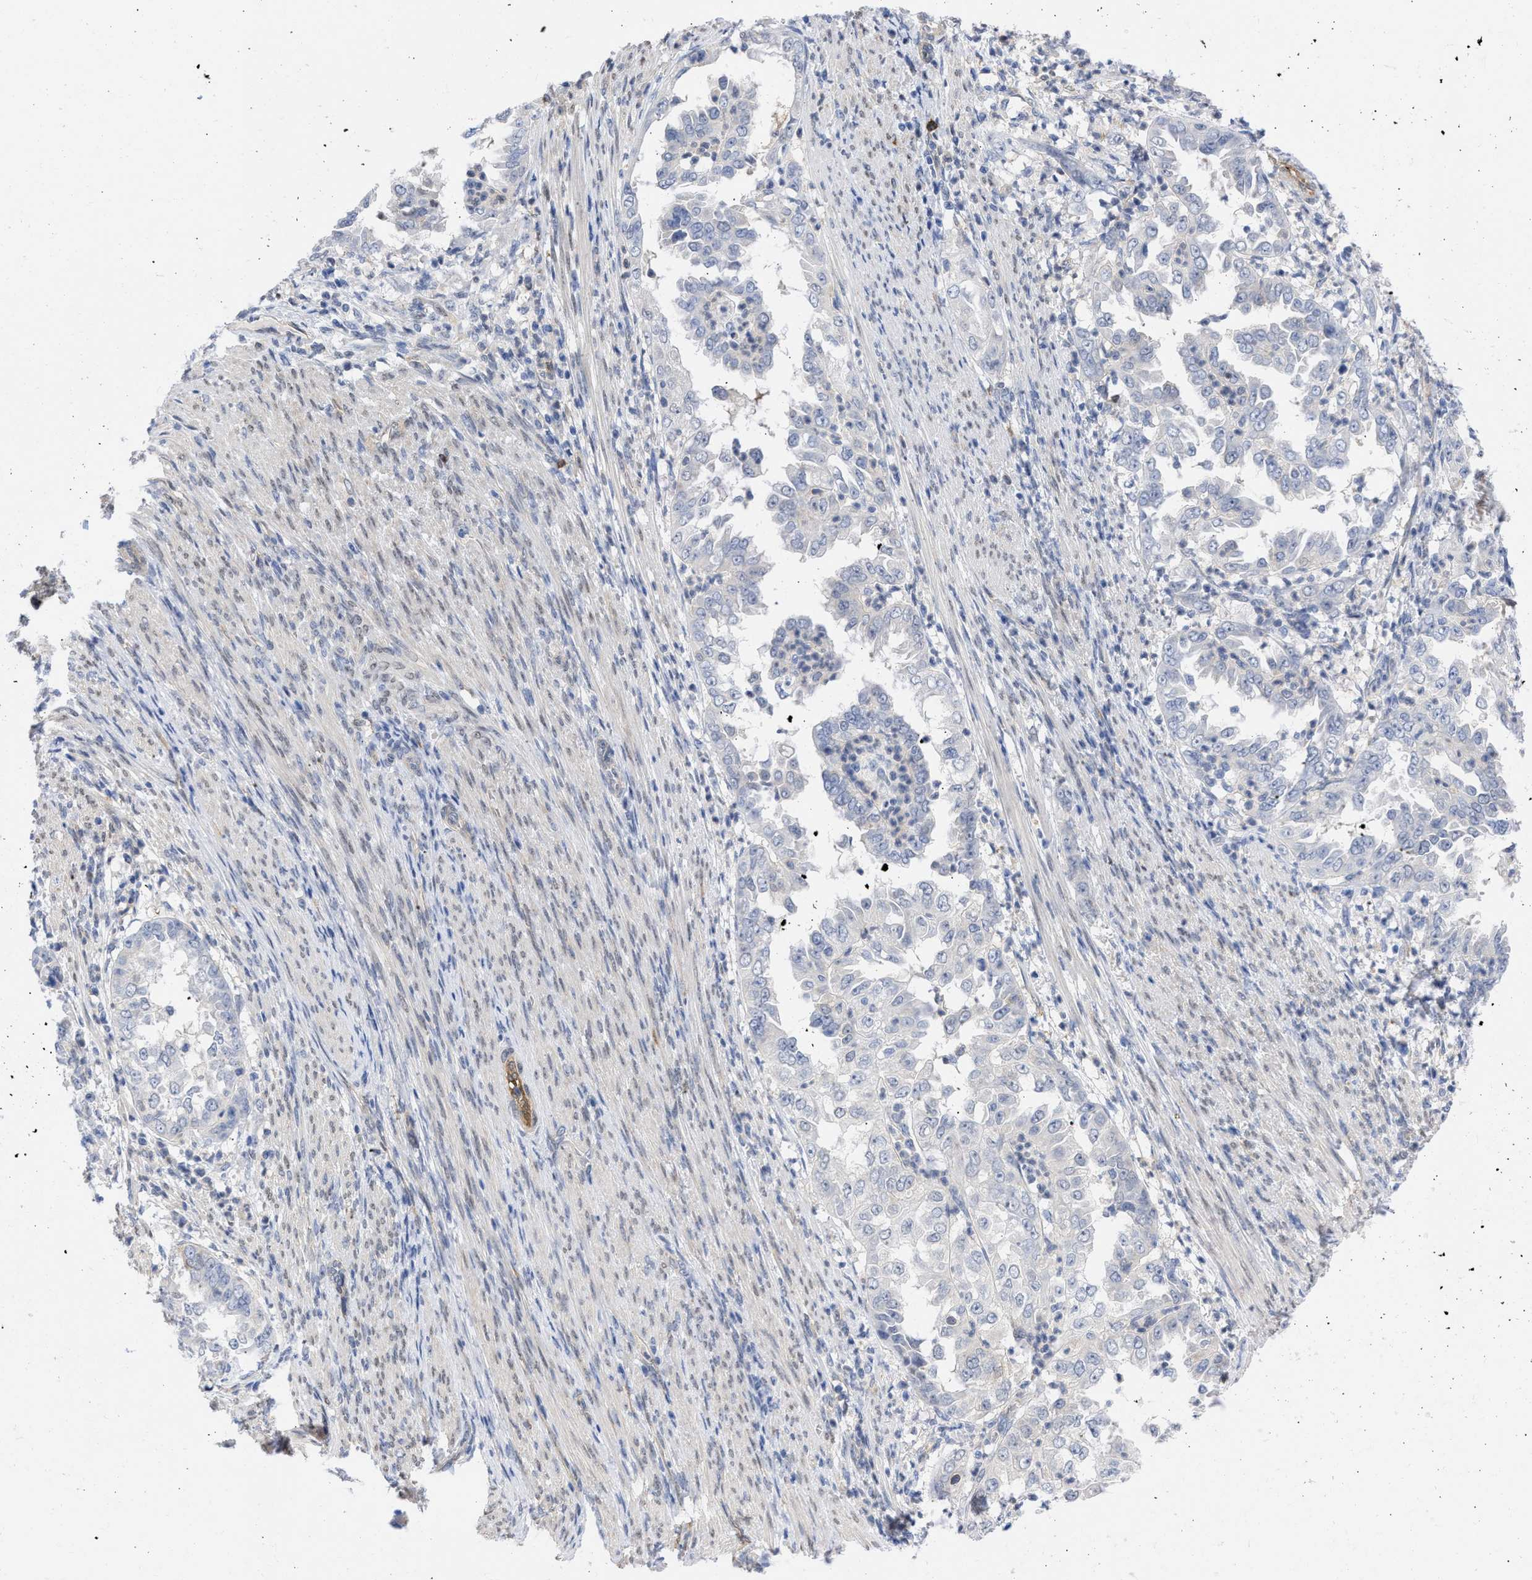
{"staining": {"intensity": "negative", "quantity": "none", "location": "none"}, "tissue": "endometrial cancer", "cell_type": "Tumor cells", "image_type": "cancer", "snomed": [{"axis": "morphology", "description": "Adenocarcinoma, NOS"}, {"axis": "topography", "description": "Endometrium"}], "caption": "The image displays no staining of tumor cells in endometrial cancer (adenocarcinoma). The staining was performed using DAB to visualize the protein expression in brown, while the nuclei were stained in blue with hematoxylin (Magnification: 20x).", "gene": "THRA", "patient": {"sex": "female", "age": 85}}